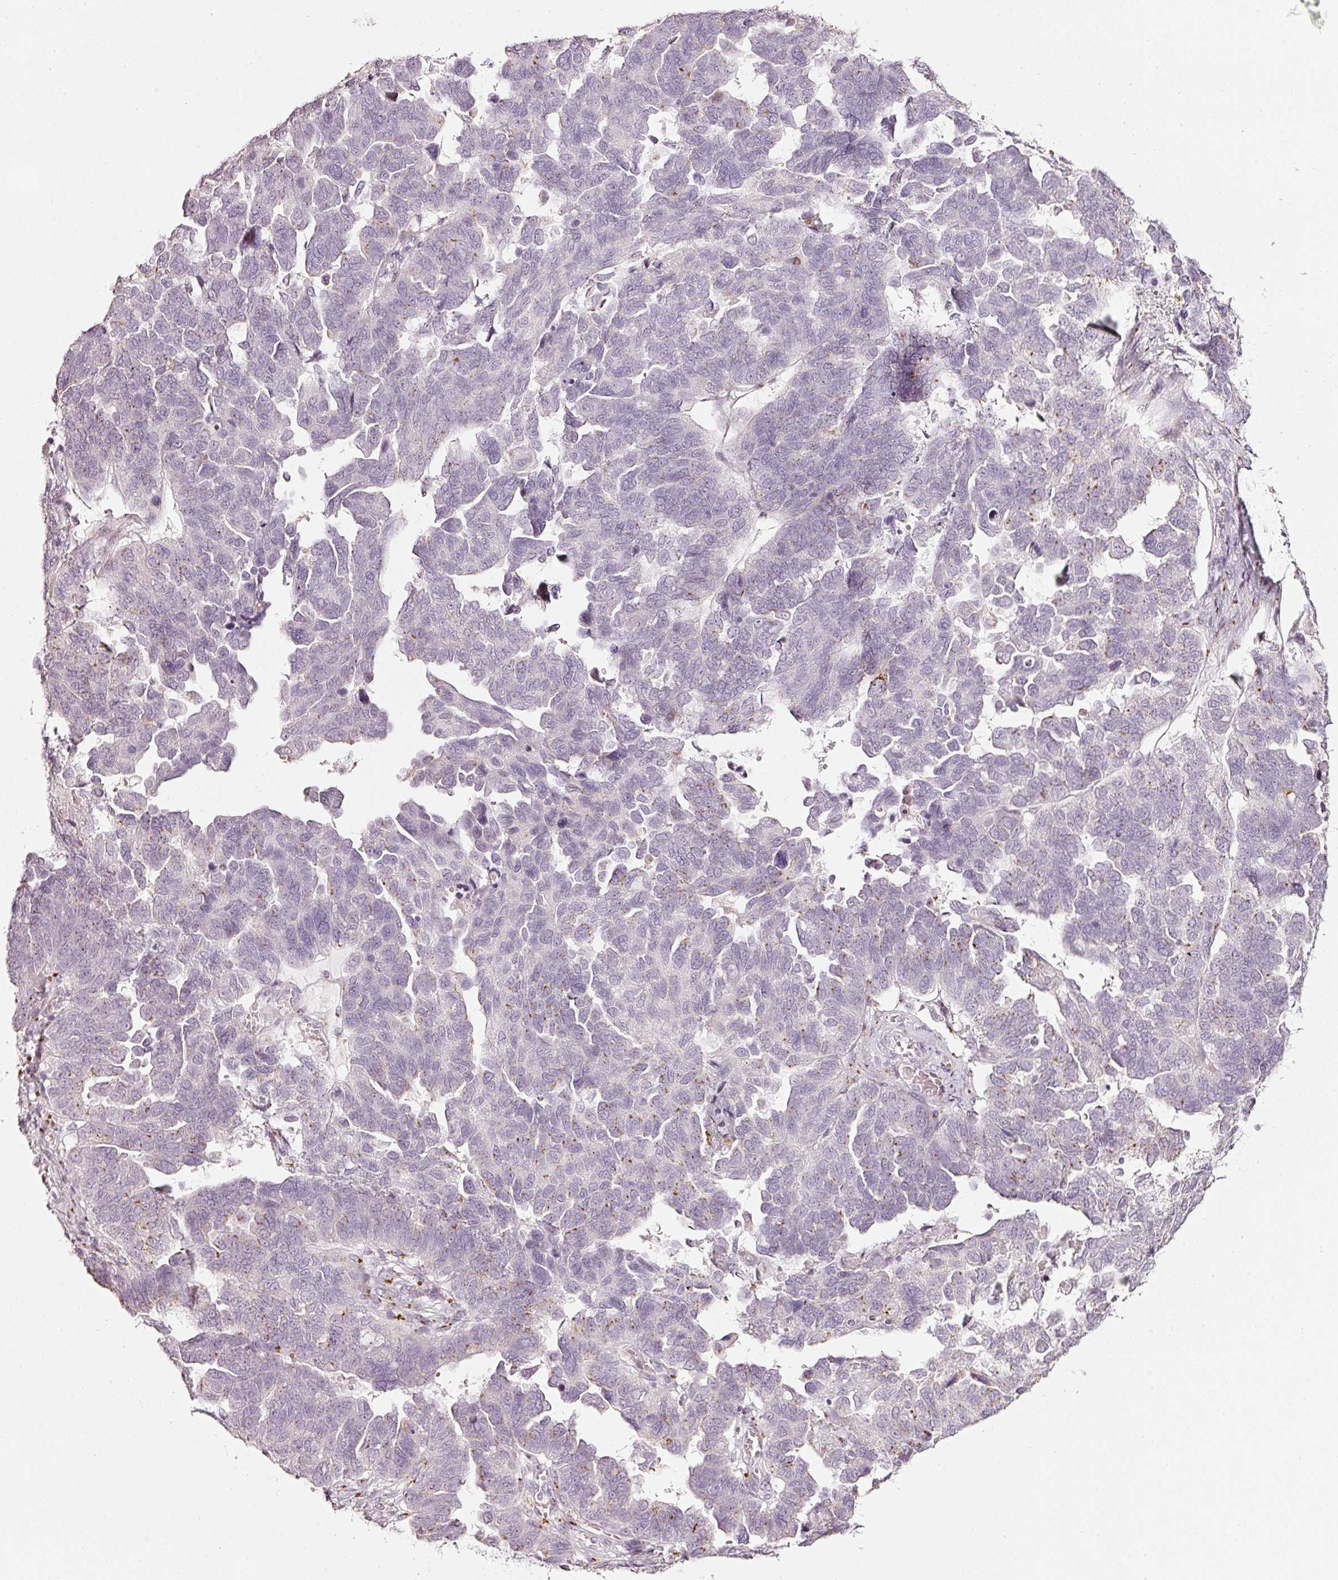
{"staining": {"intensity": "weak", "quantity": "<25%", "location": "cytoplasmic/membranous"}, "tissue": "ovarian cancer", "cell_type": "Tumor cells", "image_type": "cancer", "snomed": [{"axis": "morphology", "description": "Cystadenocarcinoma, serous, NOS"}, {"axis": "topography", "description": "Ovary"}], "caption": "An image of human serous cystadenocarcinoma (ovarian) is negative for staining in tumor cells.", "gene": "SDF4", "patient": {"sex": "female", "age": 64}}